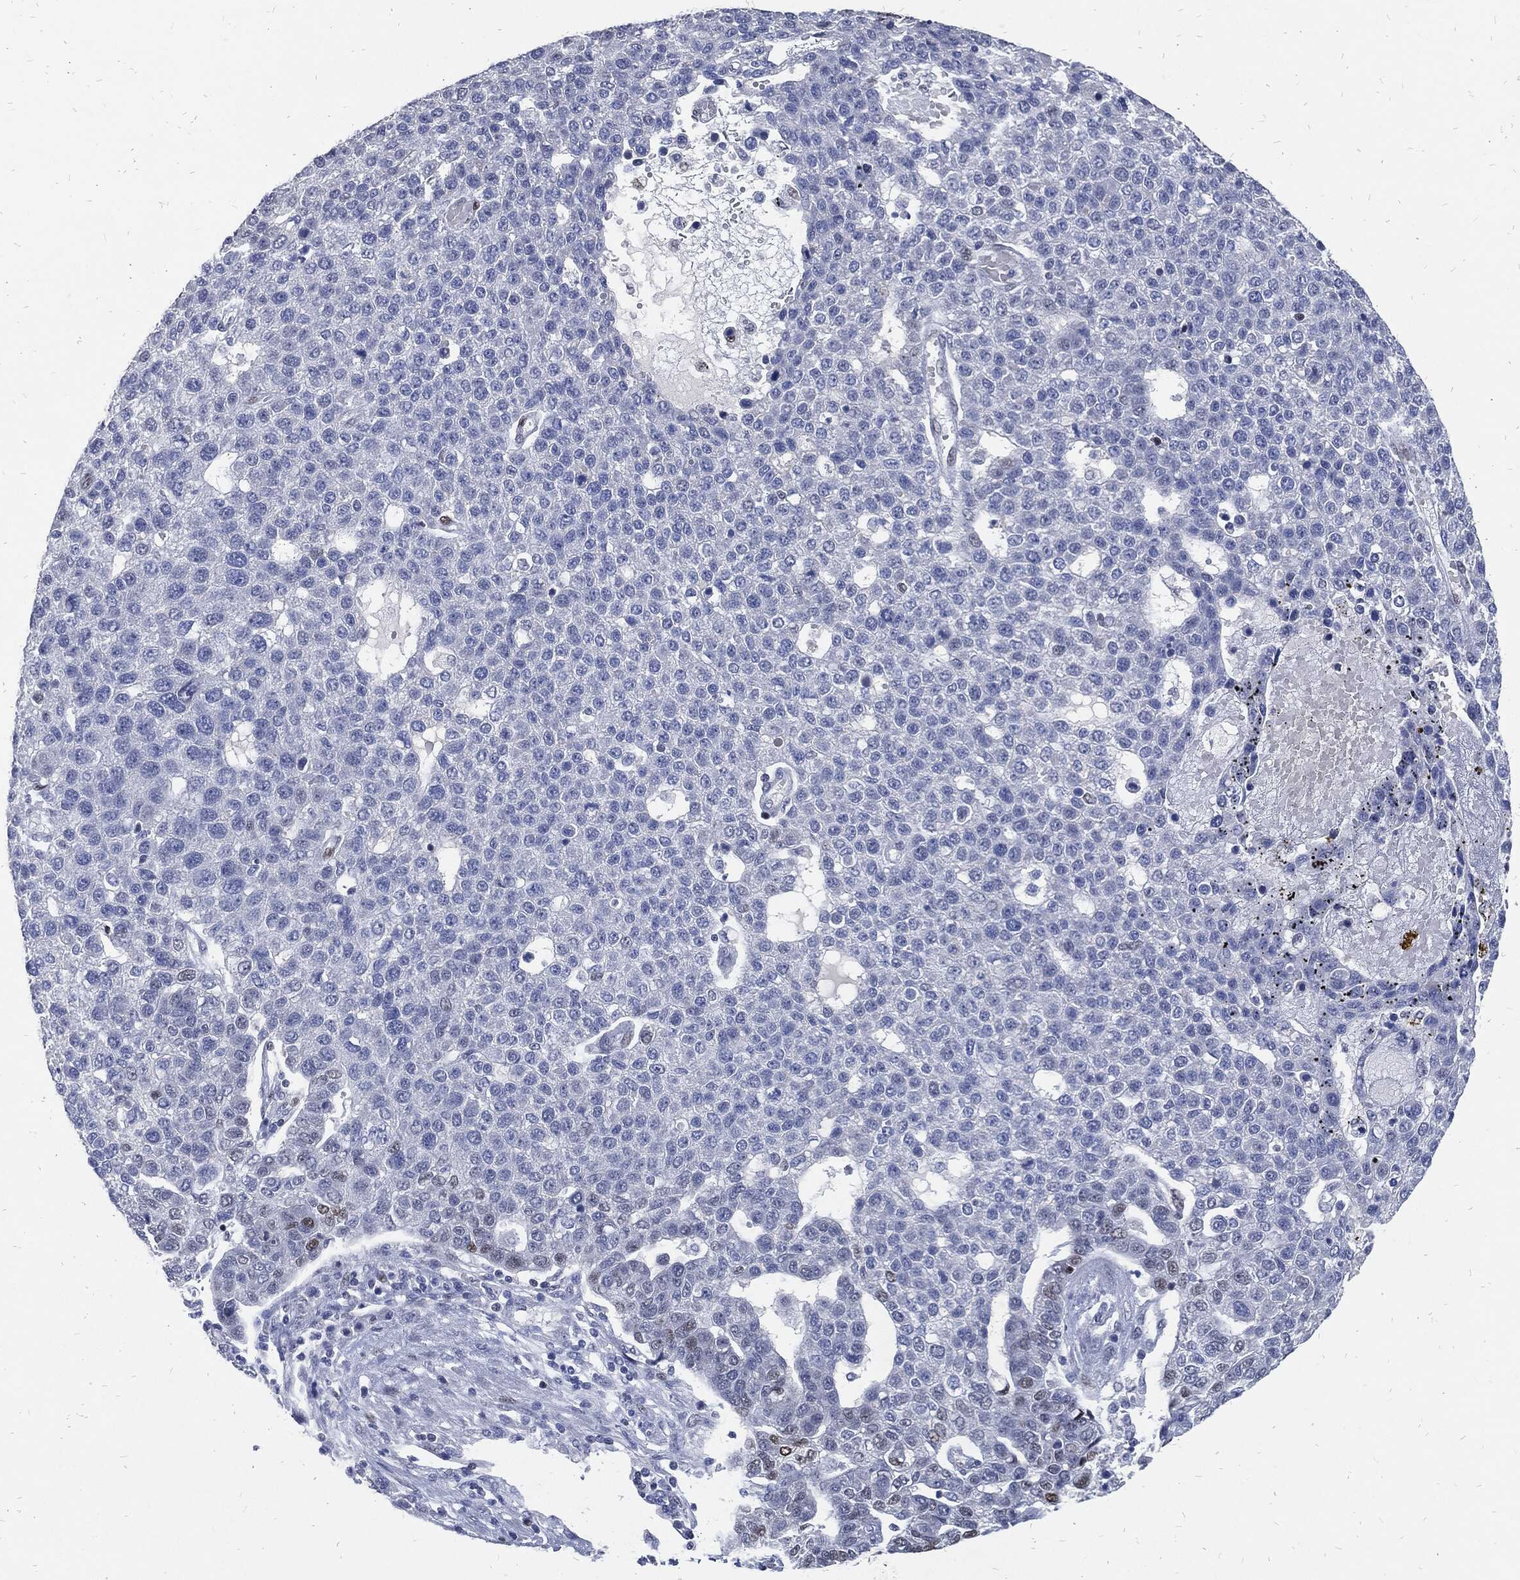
{"staining": {"intensity": "negative", "quantity": "none", "location": "none"}, "tissue": "pancreatic cancer", "cell_type": "Tumor cells", "image_type": "cancer", "snomed": [{"axis": "morphology", "description": "Adenocarcinoma, NOS"}, {"axis": "topography", "description": "Pancreas"}], "caption": "An immunohistochemistry (IHC) micrograph of pancreatic adenocarcinoma is shown. There is no staining in tumor cells of pancreatic adenocarcinoma.", "gene": "JUN", "patient": {"sex": "female", "age": 61}}